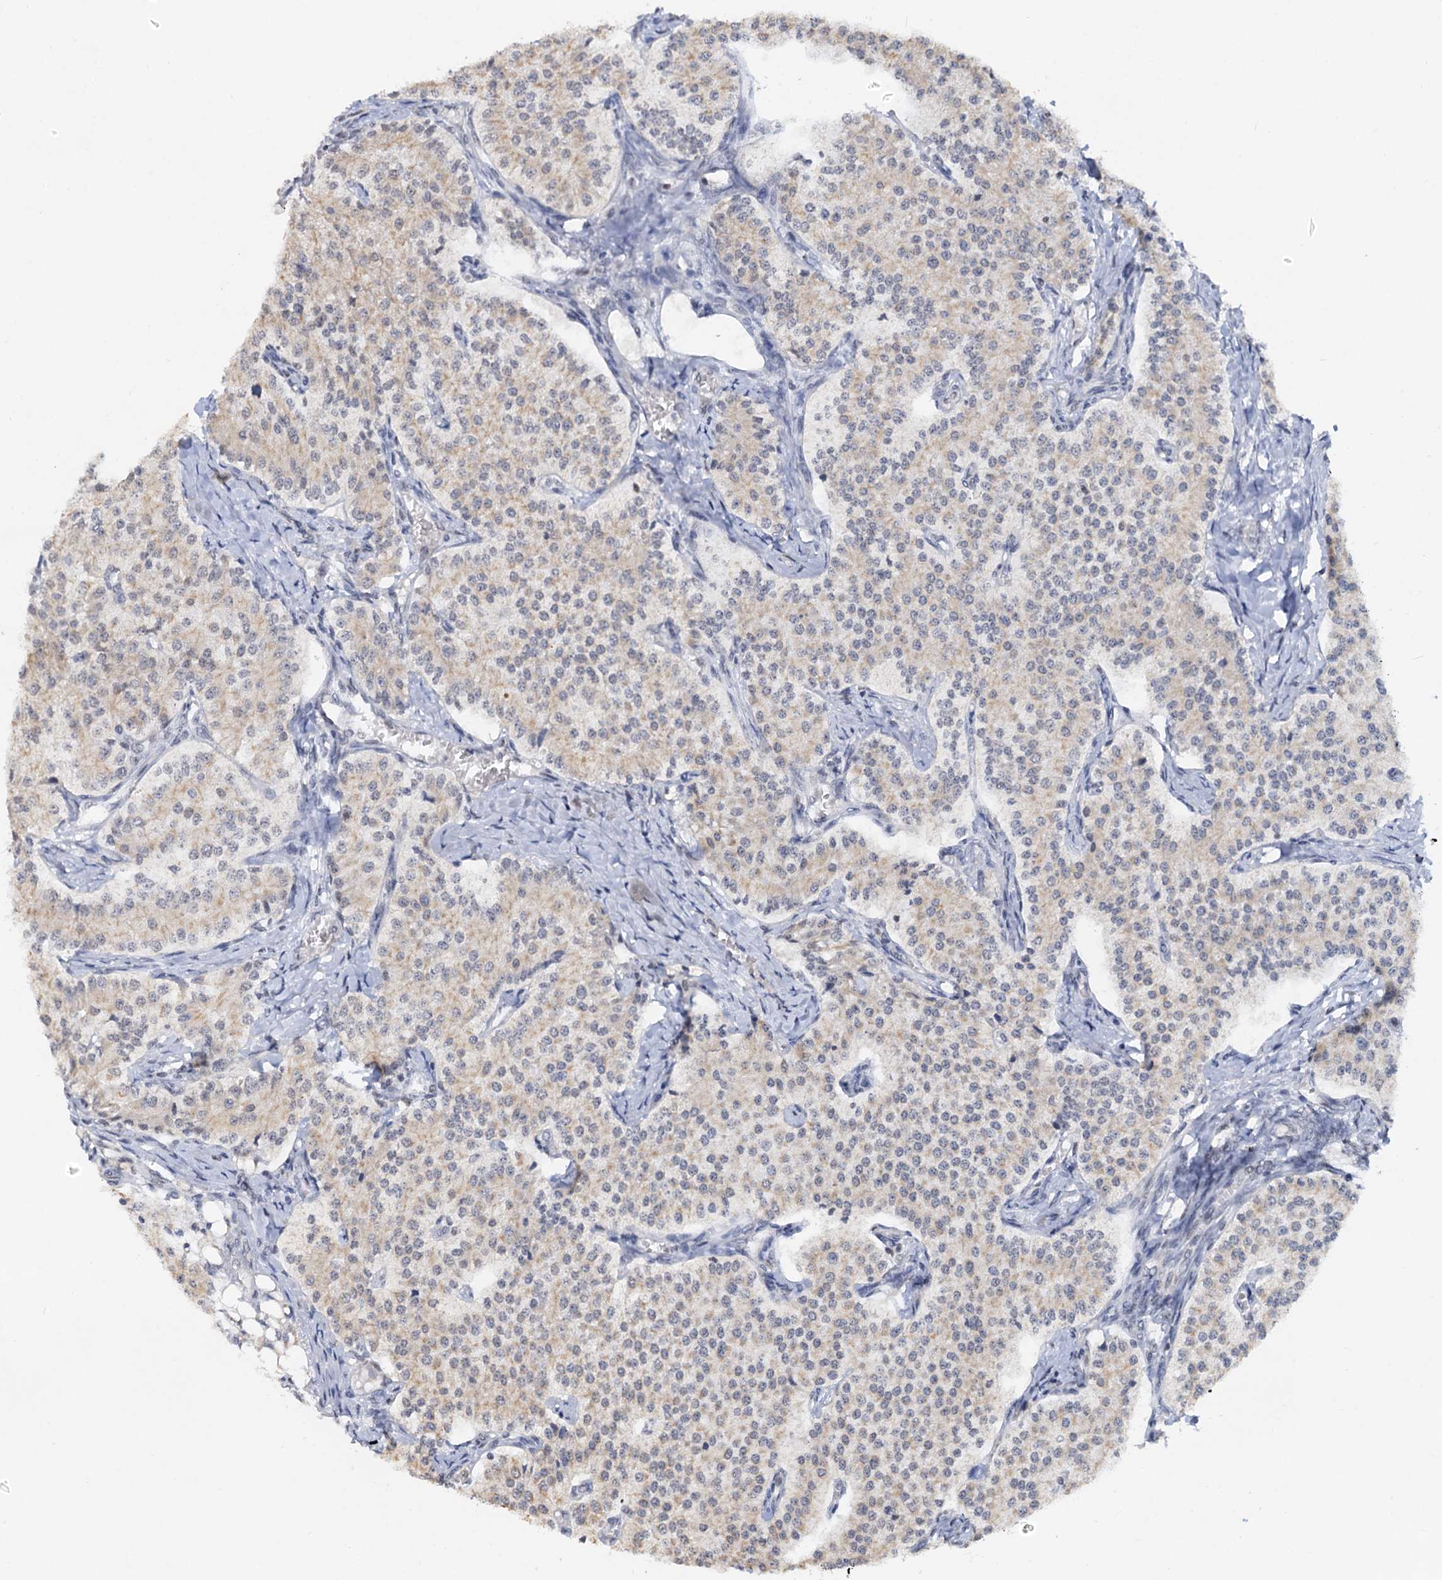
{"staining": {"intensity": "weak", "quantity": ">75%", "location": "cytoplasmic/membranous"}, "tissue": "carcinoid", "cell_type": "Tumor cells", "image_type": "cancer", "snomed": [{"axis": "morphology", "description": "Carcinoid, malignant, NOS"}, {"axis": "topography", "description": "Colon"}], "caption": "This is a histology image of IHC staining of carcinoid, which shows weak positivity in the cytoplasmic/membranous of tumor cells.", "gene": "NAT10", "patient": {"sex": "female", "age": 52}}